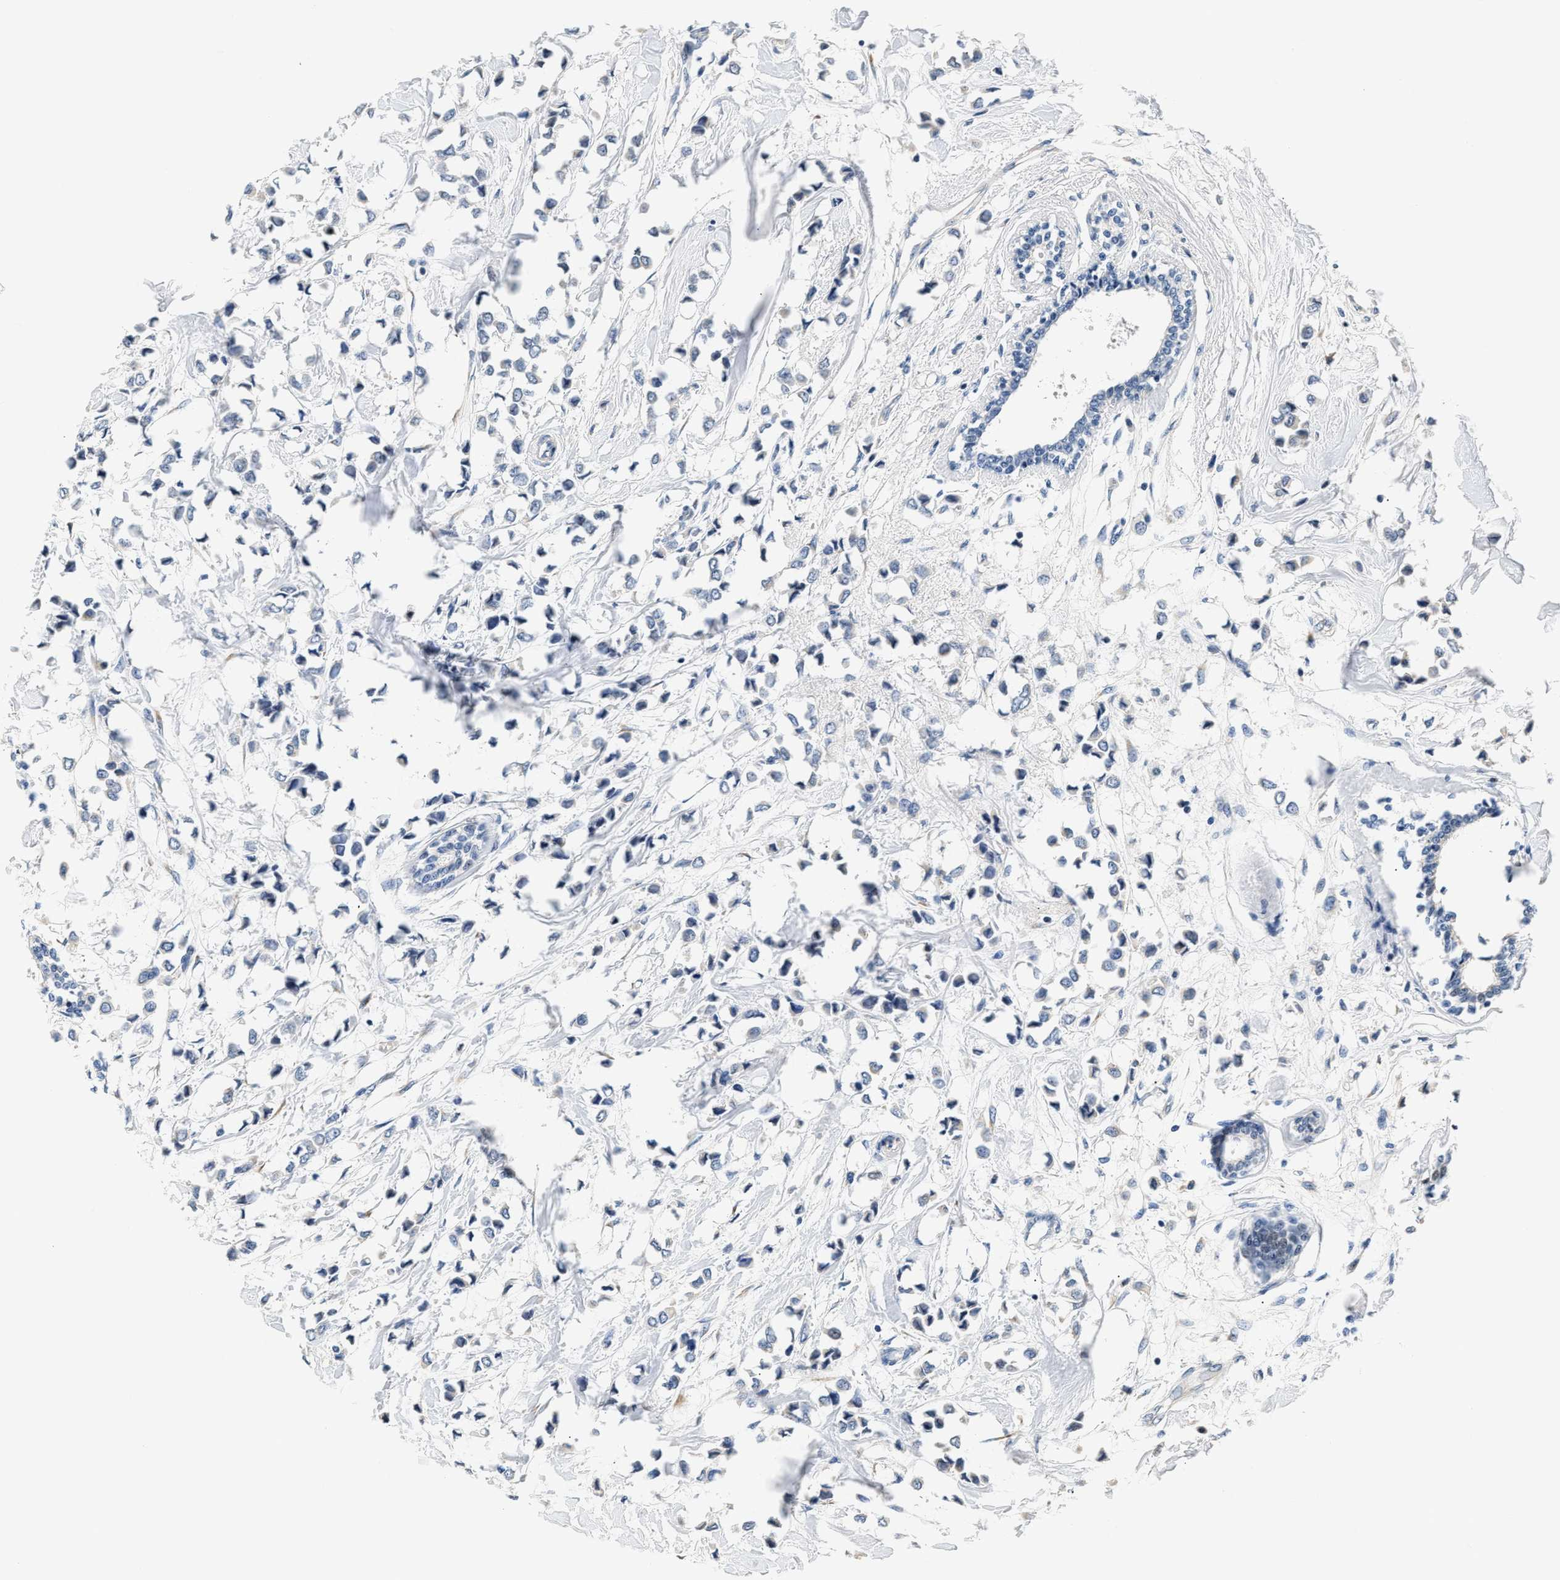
{"staining": {"intensity": "negative", "quantity": "none", "location": "none"}, "tissue": "breast cancer", "cell_type": "Tumor cells", "image_type": "cancer", "snomed": [{"axis": "morphology", "description": "Lobular carcinoma"}, {"axis": "topography", "description": "Breast"}], "caption": "A high-resolution image shows IHC staining of lobular carcinoma (breast), which demonstrates no significant expression in tumor cells.", "gene": "TNIP2", "patient": {"sex": "female", "age": 51}}